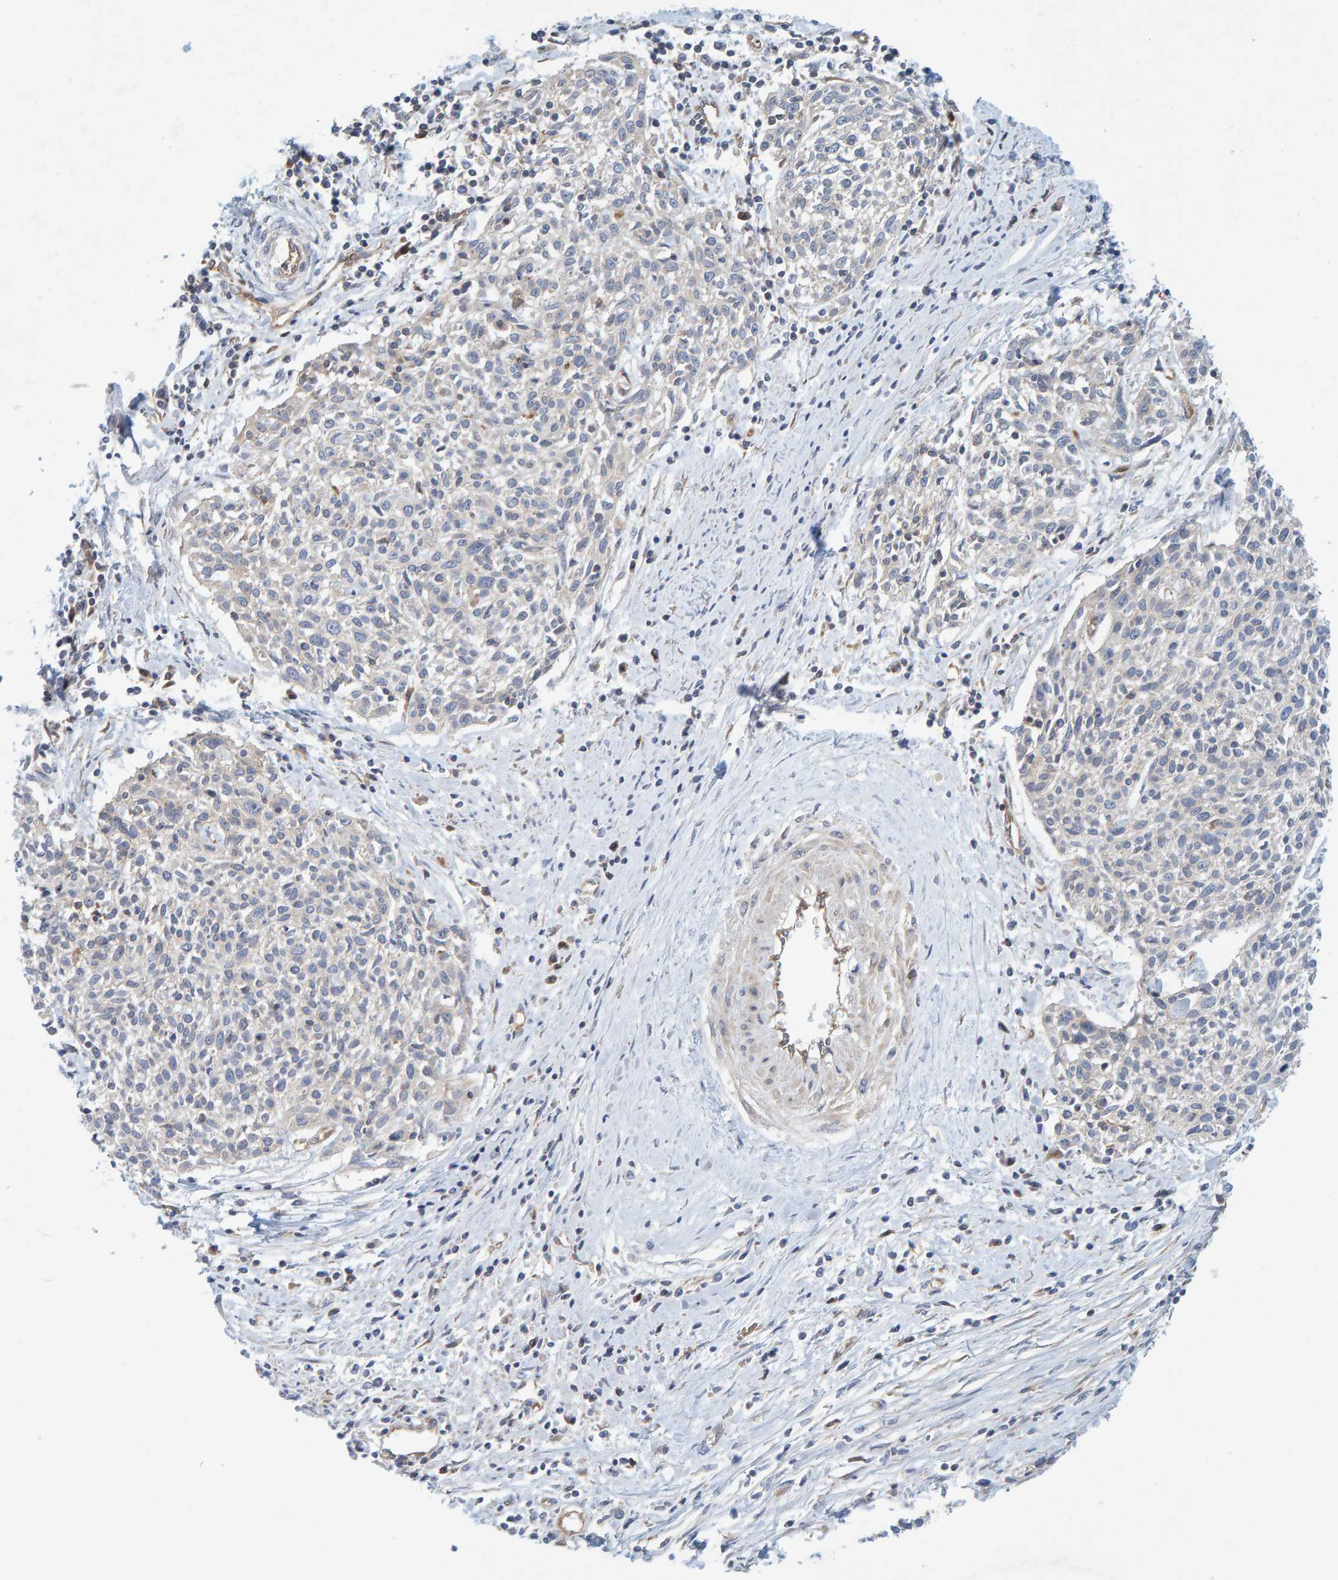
{"staining": {"intensity": "negative", "quantity": "none", "location": "none"}, "tissue": "cervical cancer", "cell_type": "Tumor cells", "image_type": "cancer", "snomed": [{"axis": "morphology", "description": "Squamous cell carcinoma, NOS"}, {"axis": "topography", "description": "Cervix"}], "caption": "IHC of cervical squamous cell carcinoma displays no expression in tumor cells.", "gene": "PRKD2", "patient": {"sex": "female", "age": 51}}